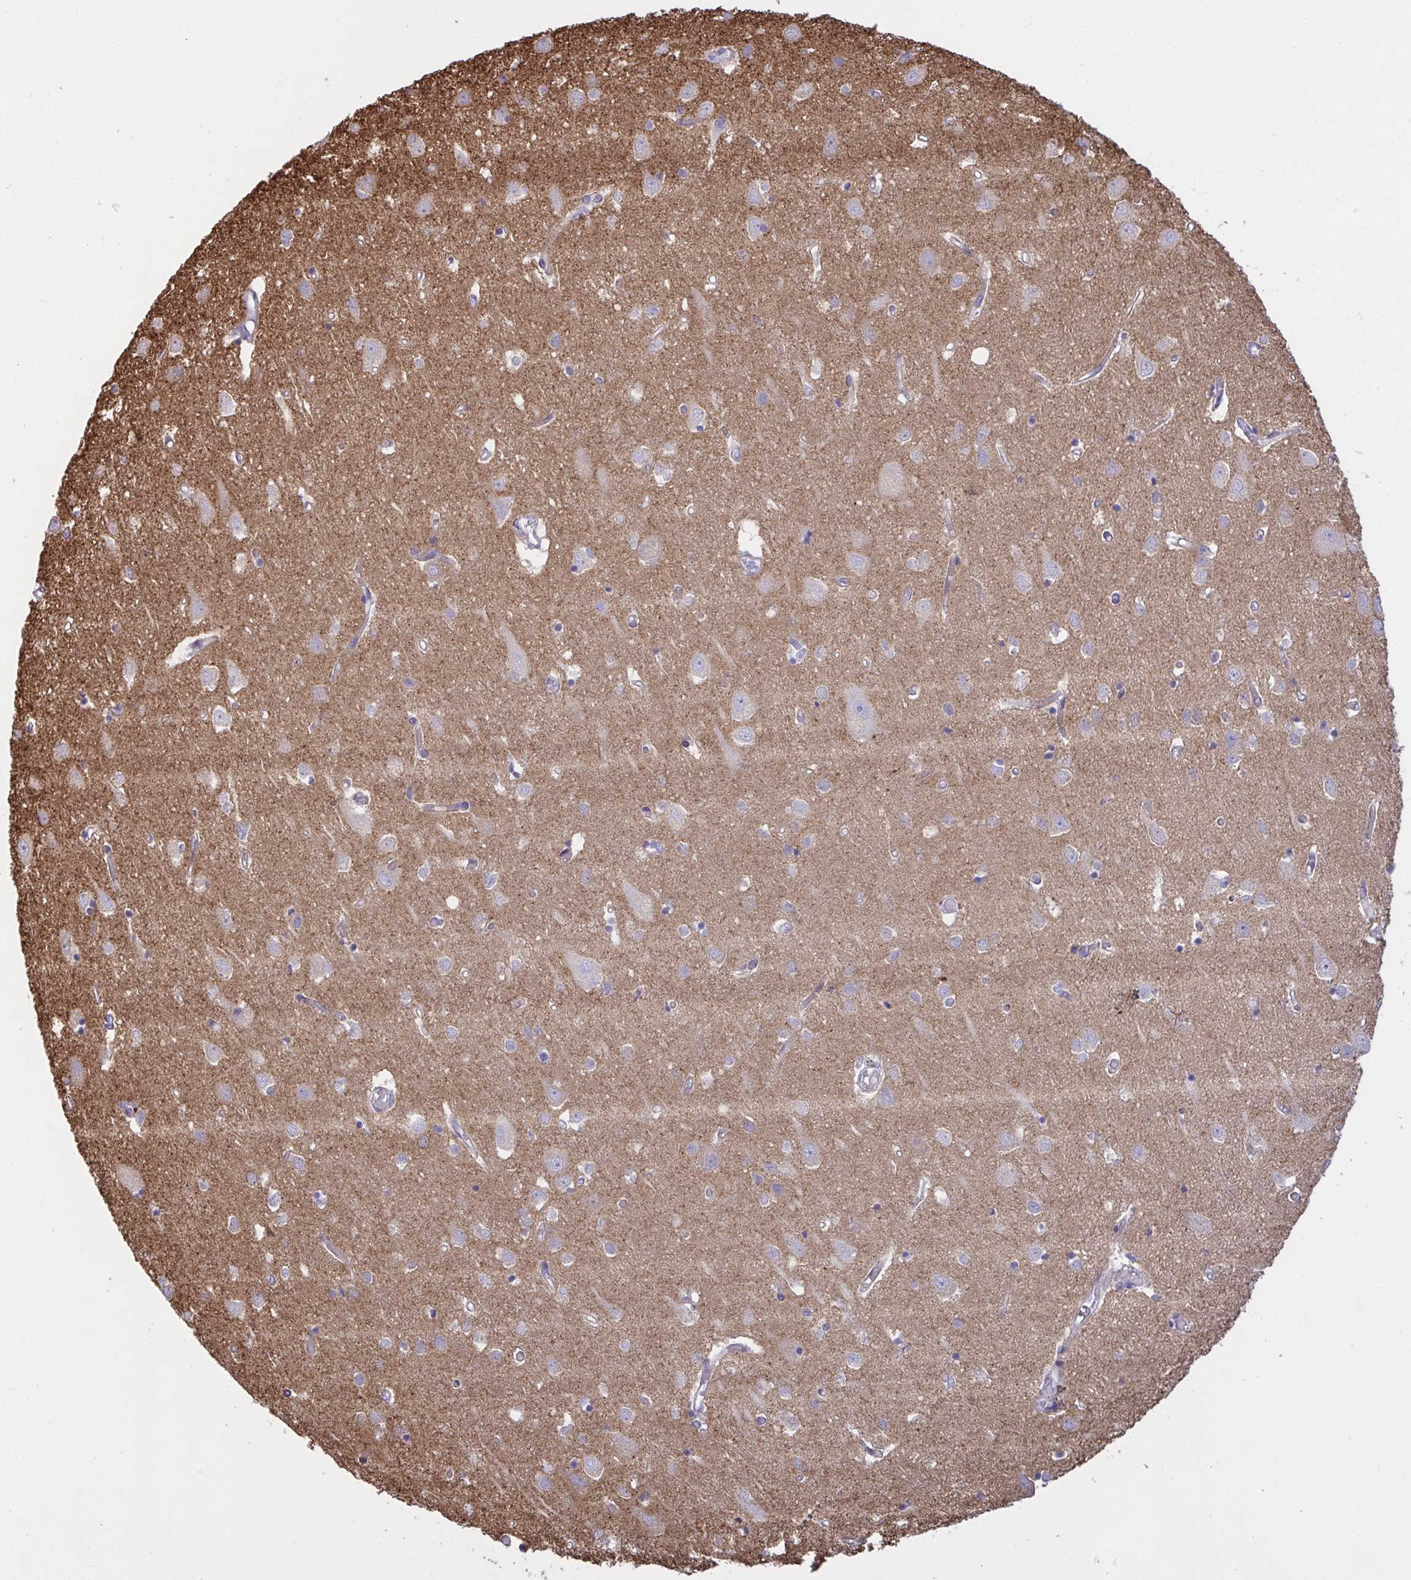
{"staining": {"intensity": "negative", "quantity": "none", "location": "none"}, "tissue": "cerebral cortex", "cell_type": "Endothelial cells", "image_type": "normal", "snomed": [{"axis": "morphology", "description": "Normal tissue, NOS"}, {"axis": "topography", "description": "Cerebral cortex"}], "caption": "This is a histopathology image of IHC staining of unremarkable cerebral cortex, which shows no expression in endothelial cells. Brightfield microscopy of IHC stained with DAB (3,3'-diaminobenzidine) (brown) and hematoxylin (blue), captured at high magnification.", "gene": "NTN1", "patient": {"sex": "male", "age": 70}}